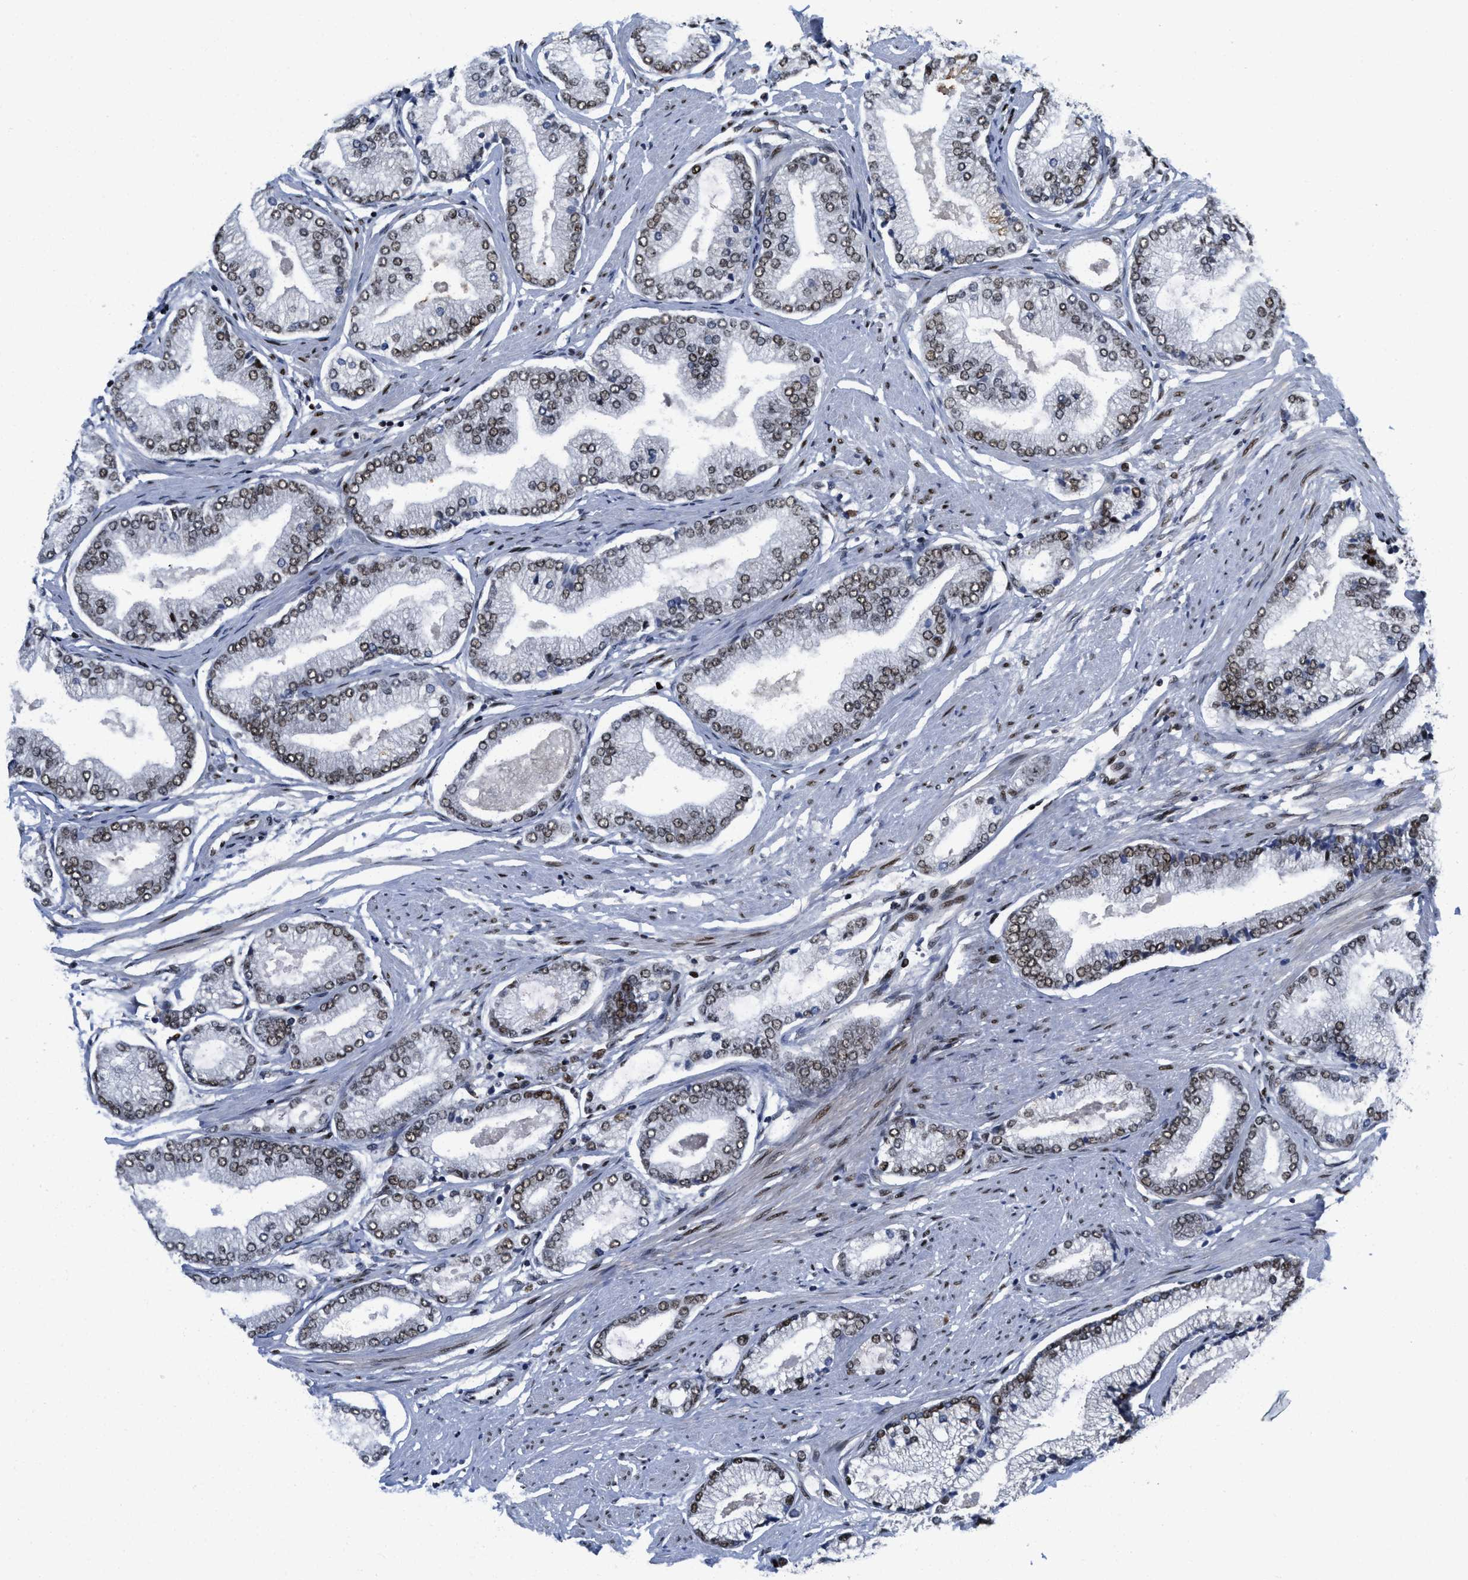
{"staining": {"intensity": "moderate", "quantity": ">75%", "location": "nuclear"}, "tissue": "prostate cancer", "cell_type": "Tumor cells", "image_type": "cancer", "snomed": [{"axis": "morphology", "description": "Adenocarcinoma, High grade"}, {"axis": "topography", "description": "Prostate"}], "caption": "Adenocarcinoma (high-grade) (prostate) tissue demonstrates moderate nuclear expression in approximately >75% of tumor cells, visualized by immunohistochemistry.", "gene": "RFX5", "patient": {"sex": "male", "age": 61}}